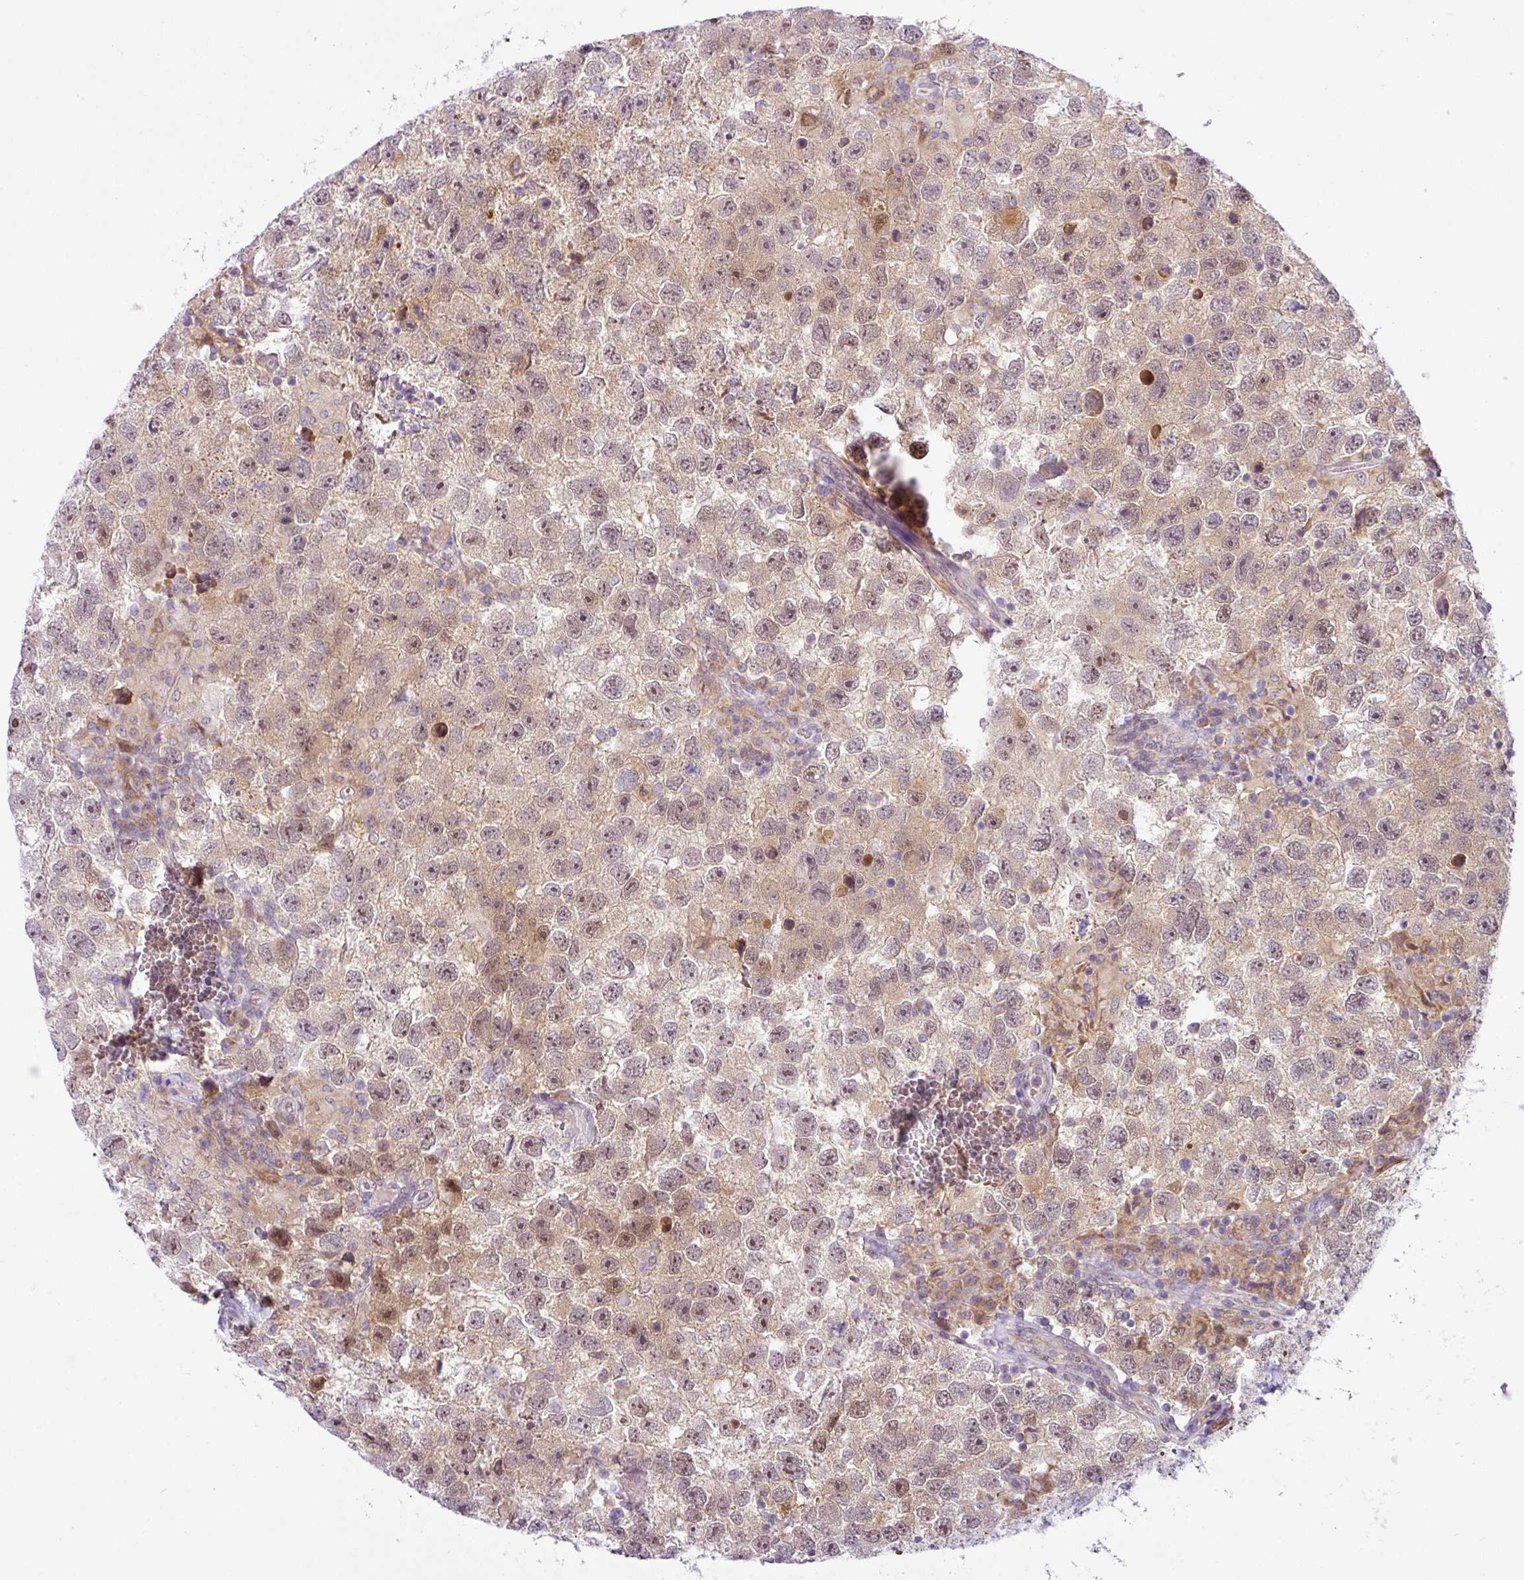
{"staining": {"intensity": "moderate", "quantity": "25%-75%", "location": "nuclear"}, "tissue": "testis cancer", "cell_type": "Tumor cells", "image_type": "cancer", "snomed": [{"axis": "morphology", "description": "Seminoma, NOS"}, {"axis": "topography", "description": "Testis"}], "caption": "This histopathology image shows testis cancer stained with immunohistochemistry (IHC) to label a protein in brown. The nuclear of tumor cells show moderate positivity for the protein. Nuclei are counter-stained blue.", "gene": "NDUFB2", "patient": {"sex": "male", "age": 26}}